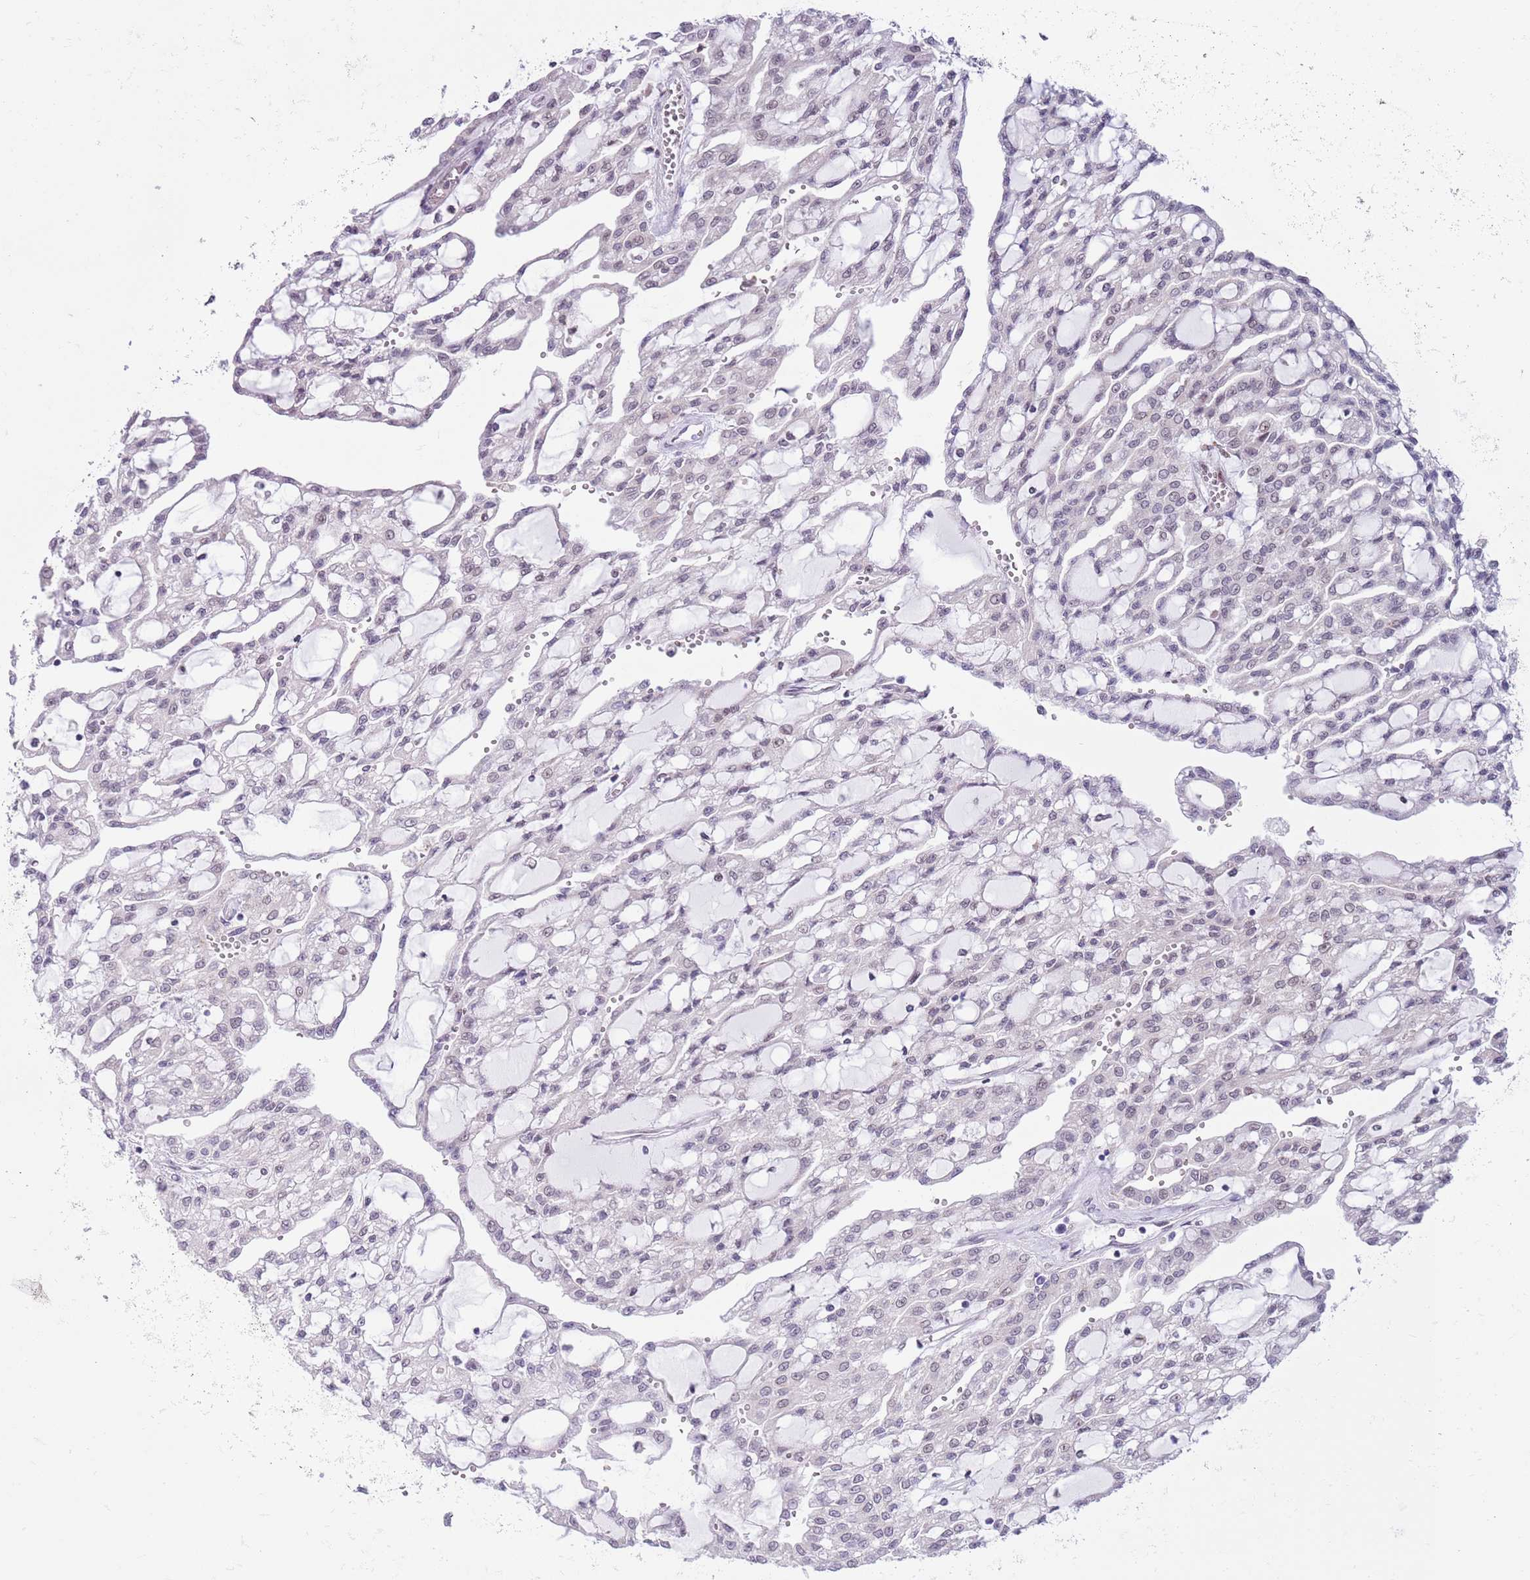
{"staining": {"intensity": "weak", "quantity": "<25%", "location": "nuclear"}, "tissue": "renal cancer", "cell_type": "Tumor cells", "image_type": "cancer", "snomed": [{"axis": "morphology", "description": "Adenocarcinoma, NOS"}, {"axis": "topography", "description": "Kidney"}], "caption": "This is a image of immunohistochemistry staining of renal adenocarcinoma, which shows no expression in tumor cells.", "gene": "ZNF576", "patient": {"sex": "male", "age": 63}}